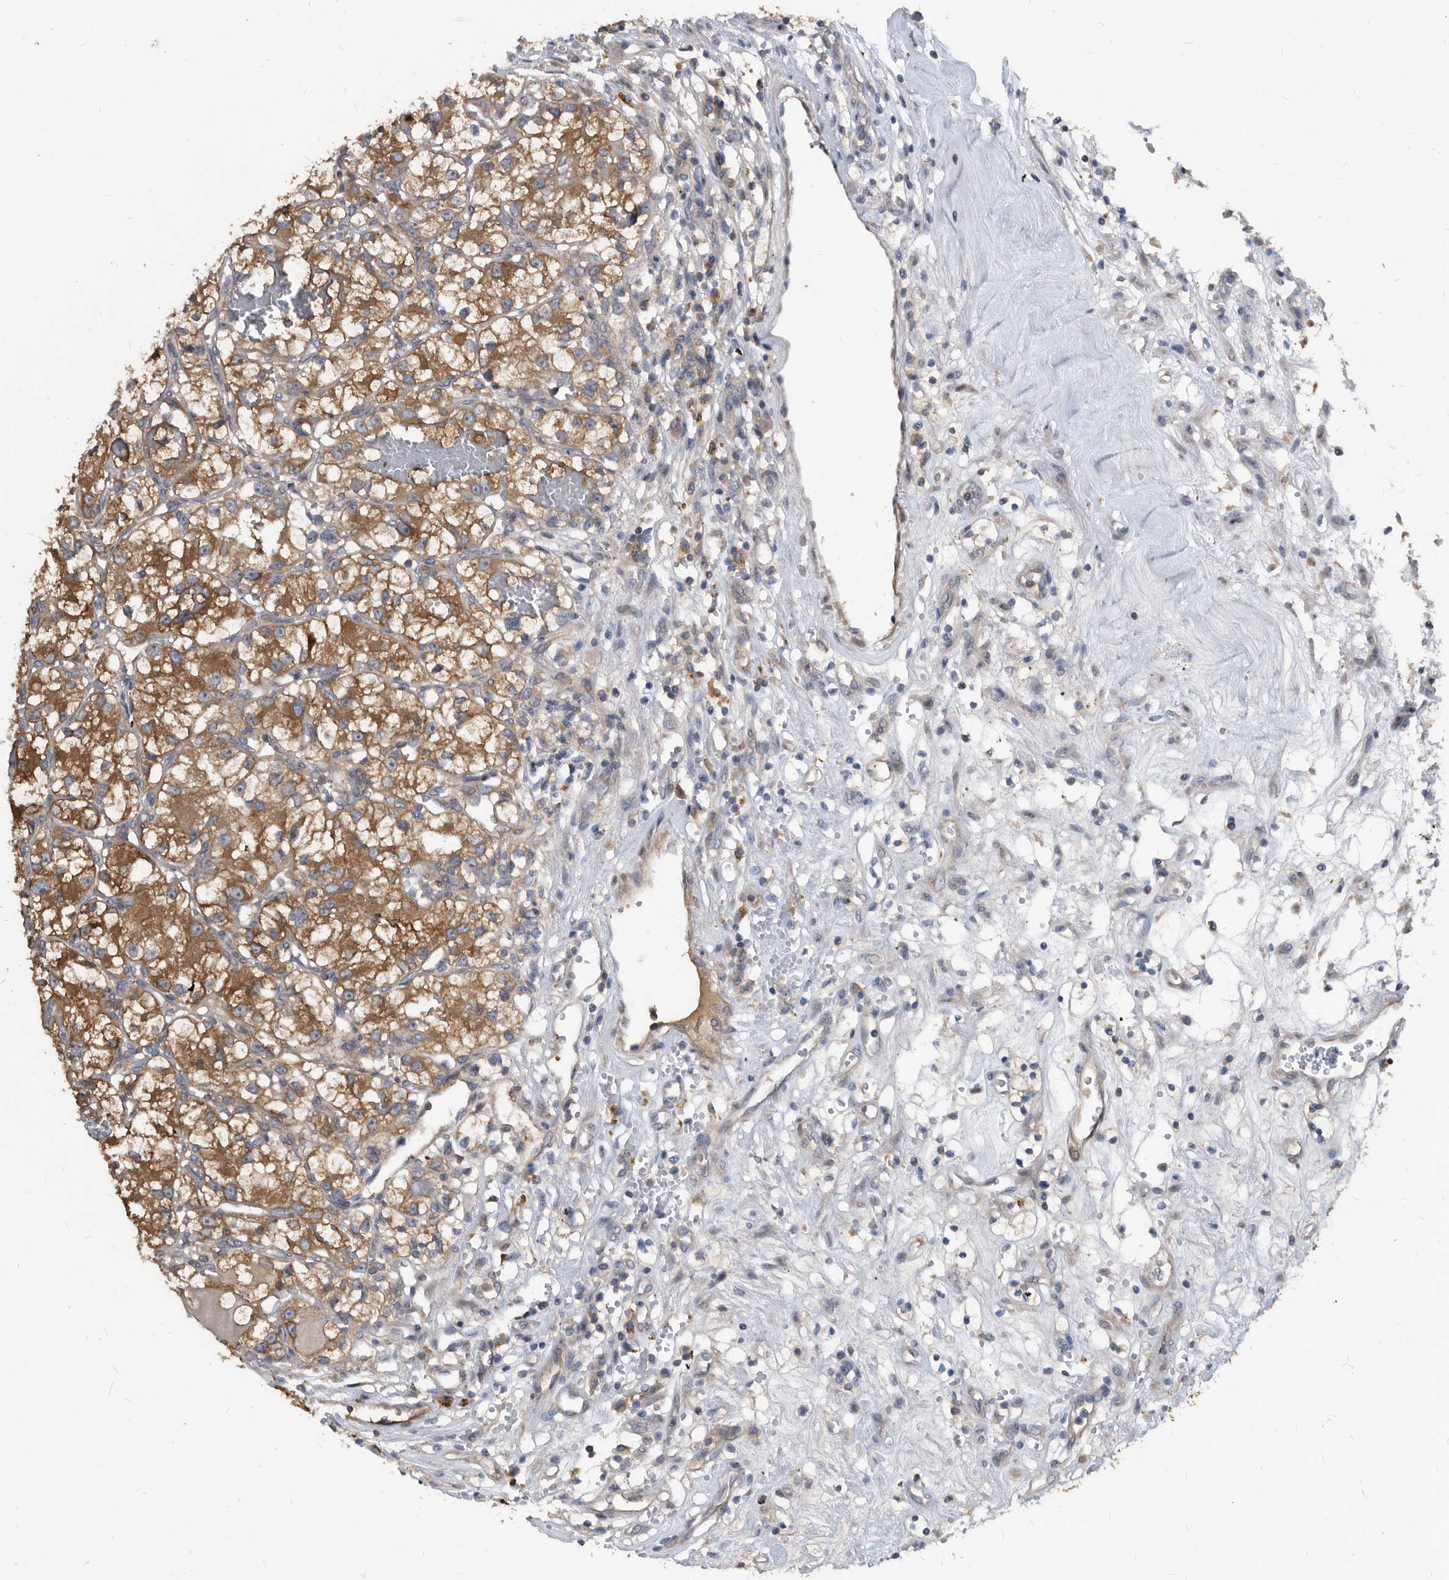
{"staining": {"intensity": "moderate", "quantity": ">75%", "location": "cytoplasmic/membranous"}, "tissue": "renal cancer", "cell_type": "Tumor cells", "image_type": "cancer", "snomed": [{"axis": "morphology", "description": "Adenocarcinoma, NOS"}, {"axis": "topography", "description": "Kidney"}], "caption": "This micrograph shows immunohistochemistry (IHC) staining of human renal cancer, with medium moderate cytoplasmic/membranous positivity in about >75% of tumor cells.", "gene": "APEH", "patient": {"sex": "female", "age": 57}}